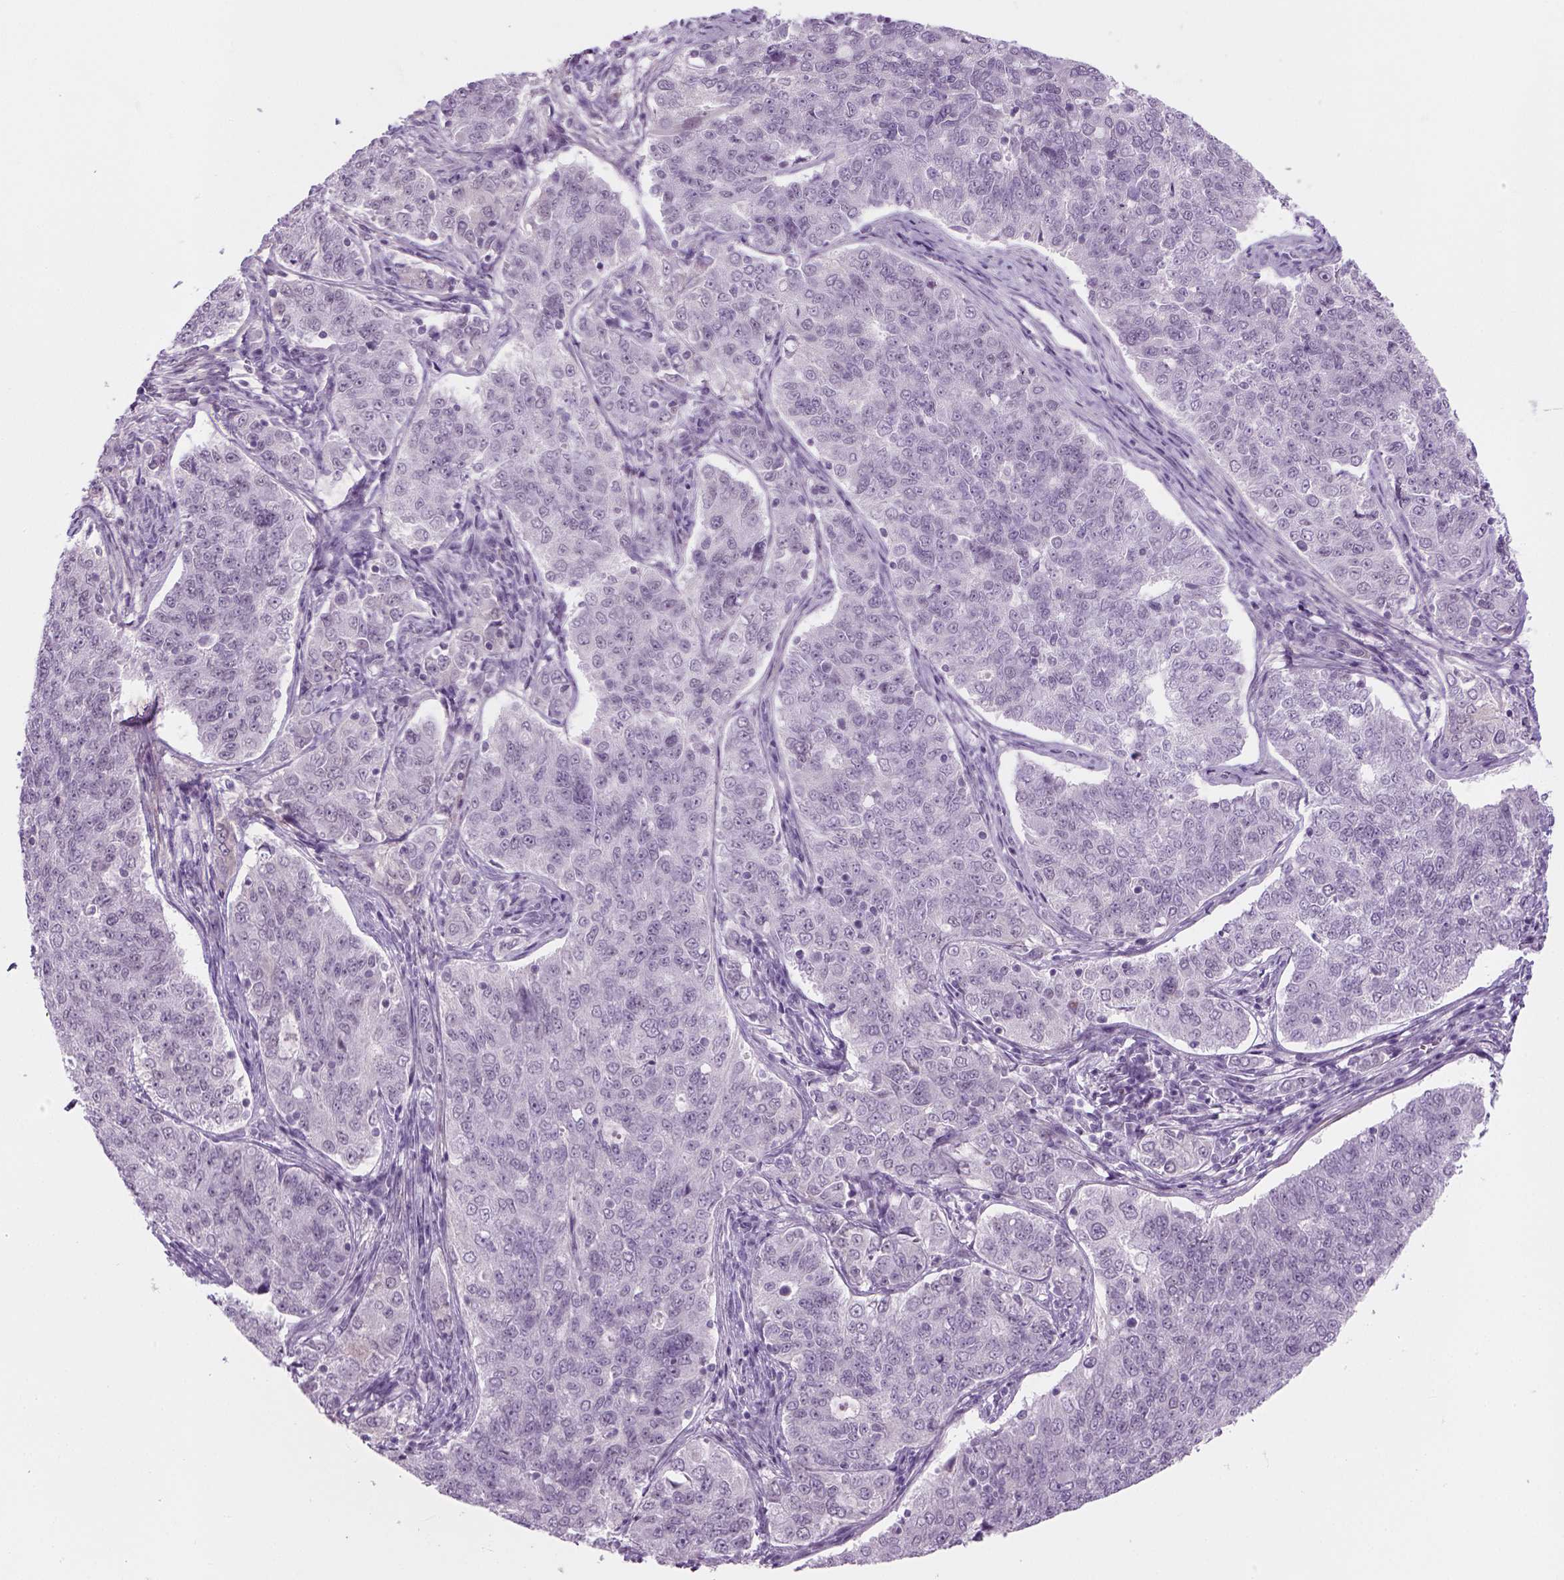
{"staining": {"intensity": "negative", "quantity": "none", "location": "none"}, "tissue": "endometrial cancer", "cell_type": "Tumor cells", "image_type": "cancer", "snomed": [{"axis": "morphology", "description": "Adenocarcinoma, NOS"}, {"axis": "topography", "description": "Endometrium"}], "caption": "Immunohistochemistry of human endometrial cancer shows no expression in tumor cells.", "gene": "ZNF865", "patient": {"sex": "female", "age": 43}}